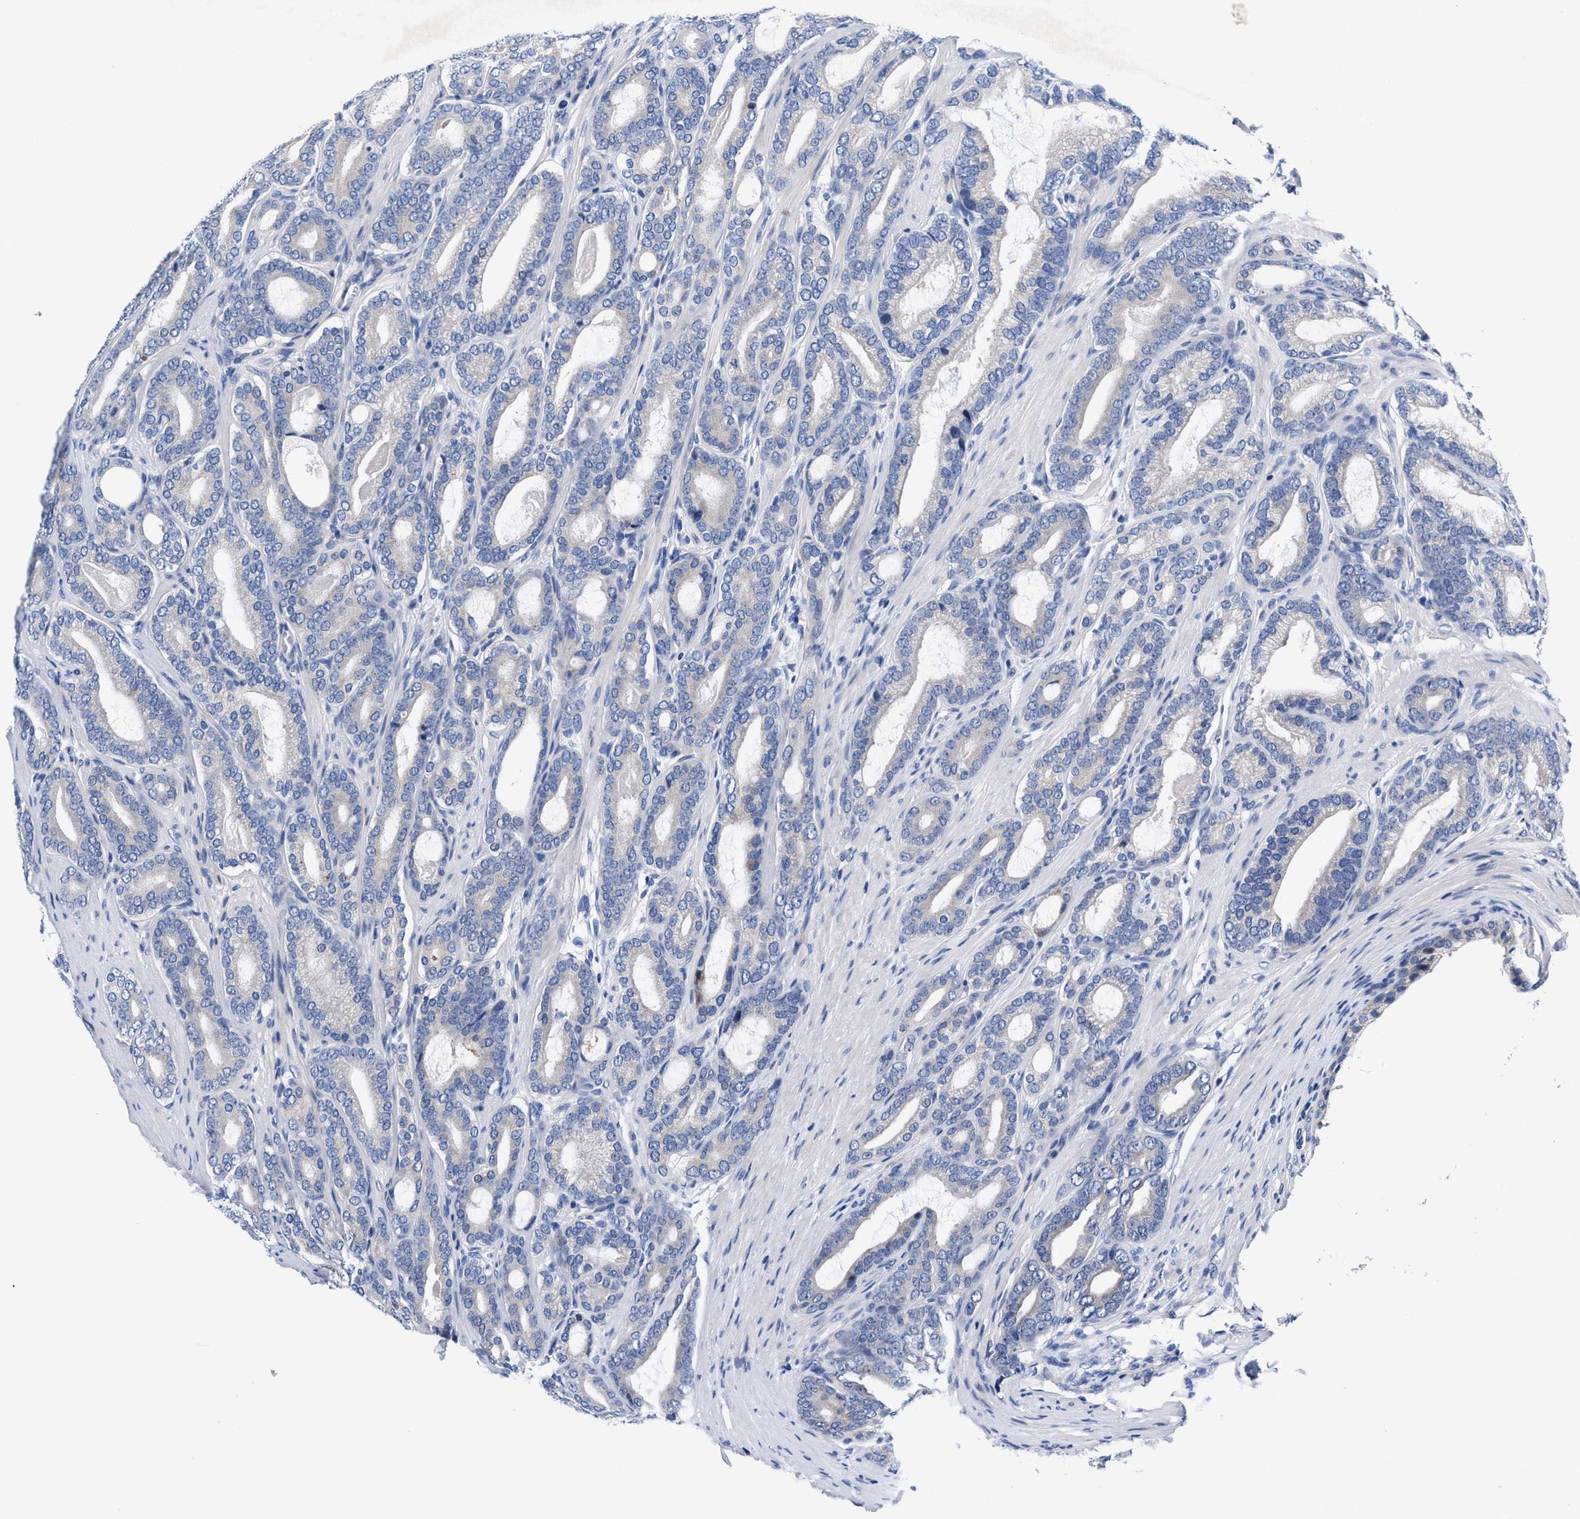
{"staining": {"intensity": "negative", "quantity": "none", "location": "none"}, "tissue": "prostate cancer", "cell_type": "Tumor cells", "image_type": "cancer", "snomed": [{"axis": "morphology", "description": "Adenocarcinoma, High grade"}, {"axis": "topography", "description": "Prostate"}], "caption": "Tumor cells show no significant protein positivity in prostate adenocarcinoma (high-grade).", "gene": "DHRS13", "patient": {"sex": "male", "age": 60}}